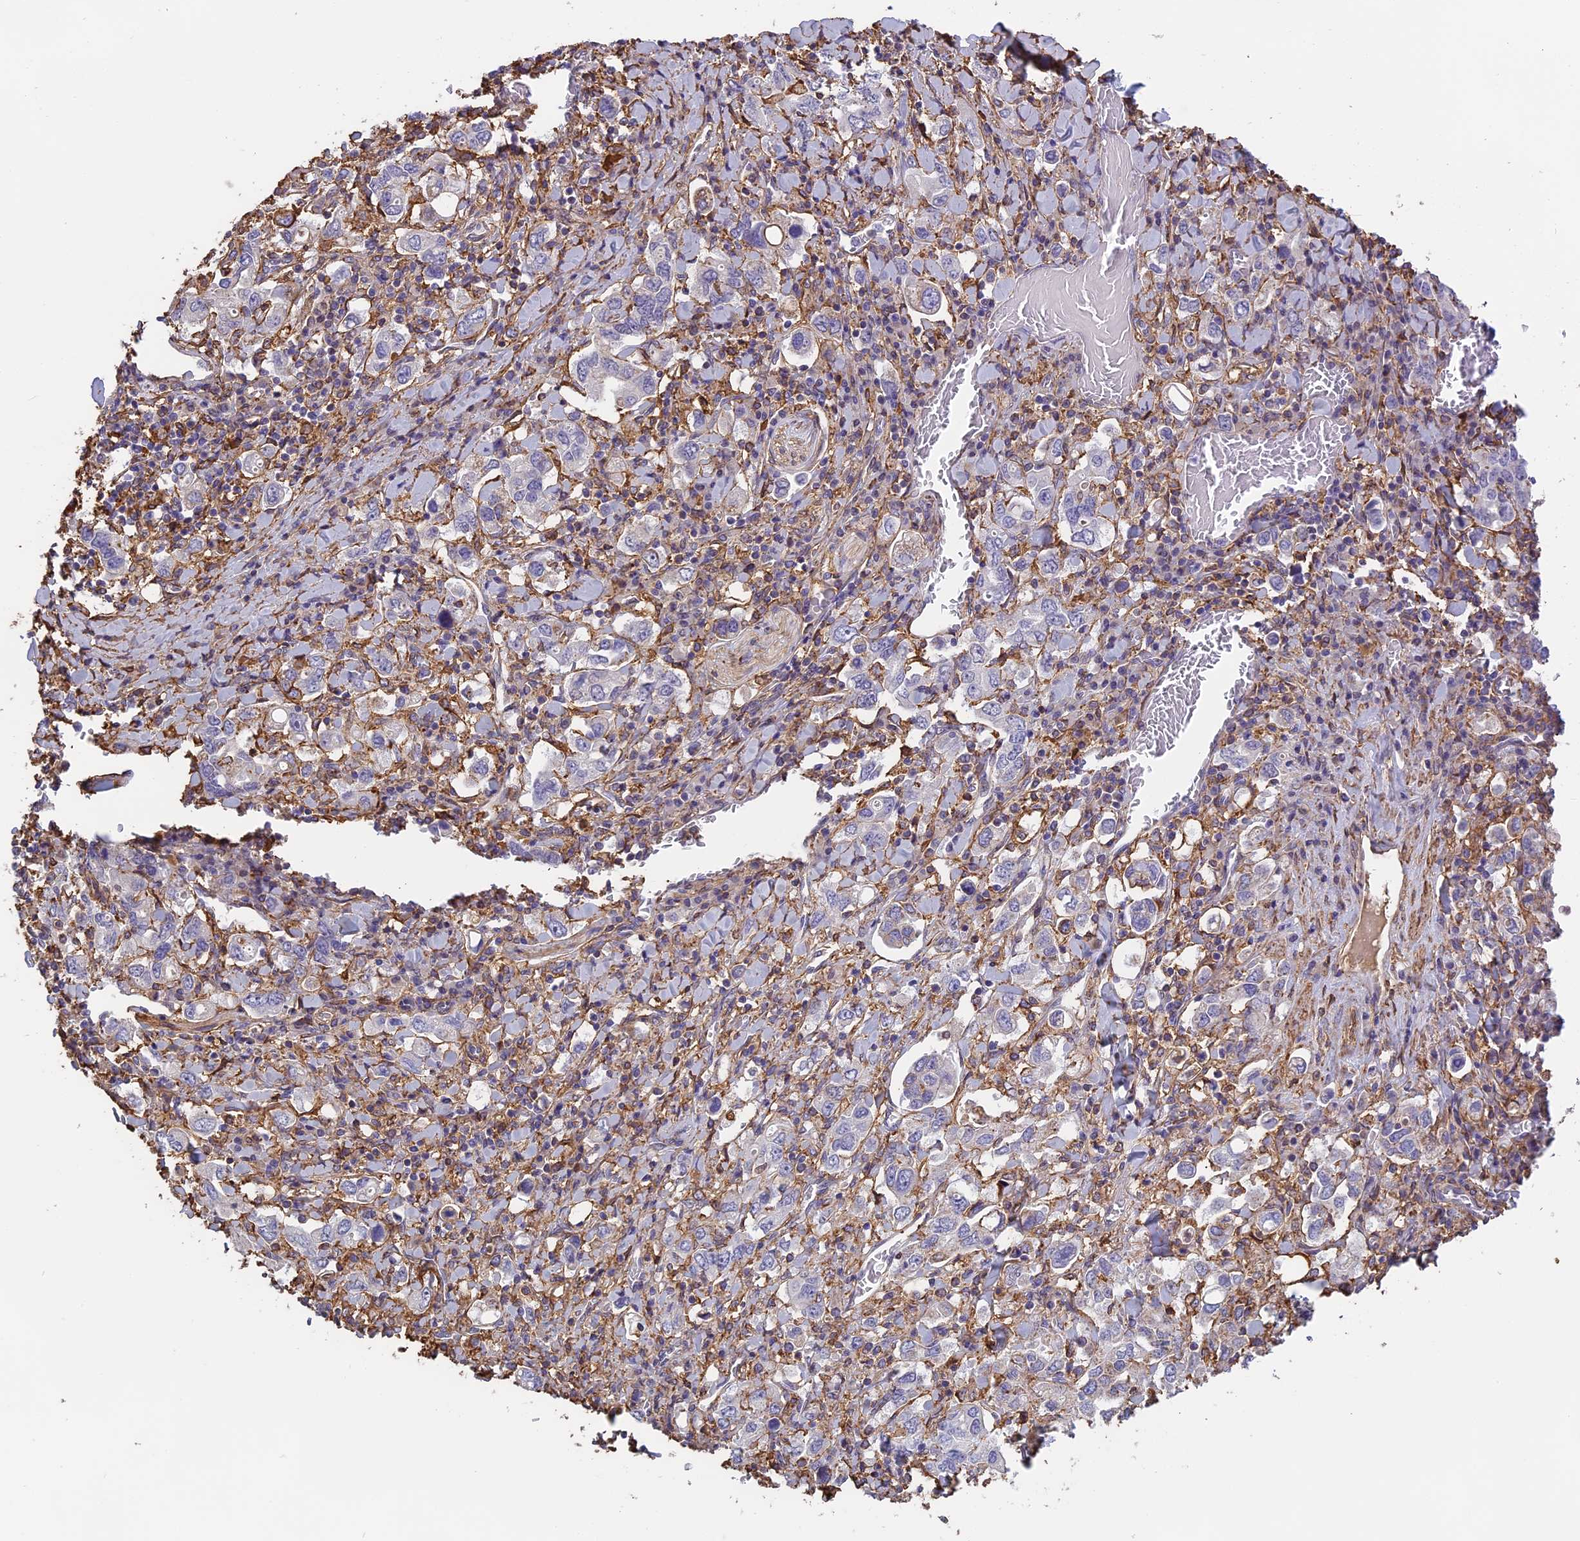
{"staining": {"intensity": "negative", "quantity": "none", "location": "none"}, "tissue": "stomach cancer", "cell_type": "Tumor cells", "image_type": "cancer", "snomed": [{"axis": "morphology", "description": "Adenocarcinoma, NOS"}, {"axis": "topography", "description": "Stomach, upper"}], "caption": "Immunohistochemistry (IHC) micrograph of stomach adenocarcinoma stained for a protein (brown), which displays no staining in tumor cells. (Immunohistochemistry (IHC), brightfield microscopy, high magnification).", "gene": "TMEM255B", "patient": {"sex": "male", "age": 62}}